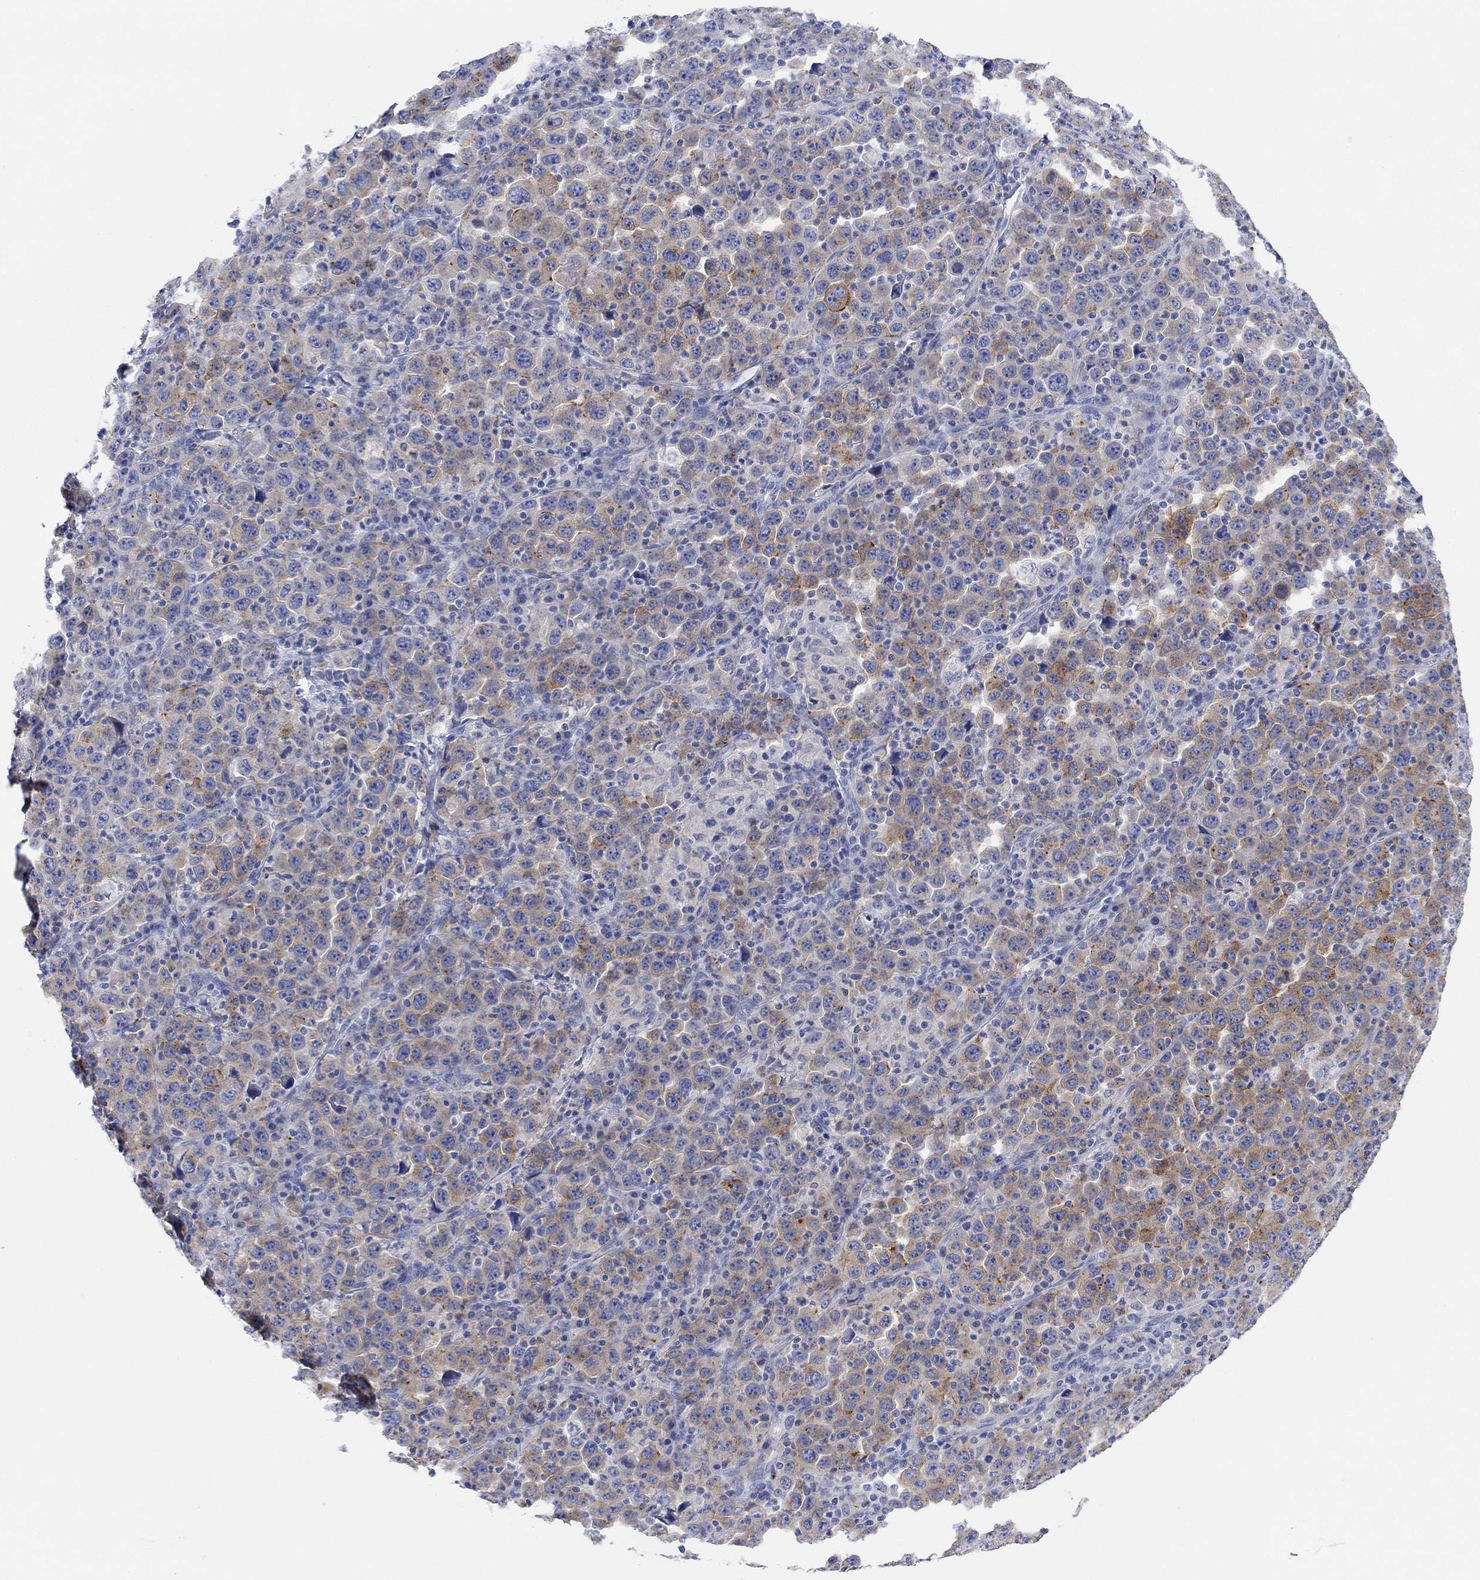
{"staining": {"intensity": "strong", "quantity": "<25%", "location": "cytoplasmic/membranous"}, "tissue": "stomach cancer", "cell_type": "Tumor cells", "image_type": "cancer", "snomed": [{"axis": "morphology", "description": "Normal tissue, NOS"}, {"axis": "morphology", "description": "Adenocarcinoma, NOS"}, {"axis": "topography", "description": "Stomach, upper"}, {"axis": "topography", "description": "Stomach"}], "caption": "Immunohistochemistry (DAB (3,3'-diaminobenzidine)) staining of human stomach cancer demonstrates strong cytoplasmic/membranous protein positivity in approximately <25% of tumor cells. Nuclei are stained in blue.", "gene": "RGS1", "patient": {"sex": "male", "age": 59}}